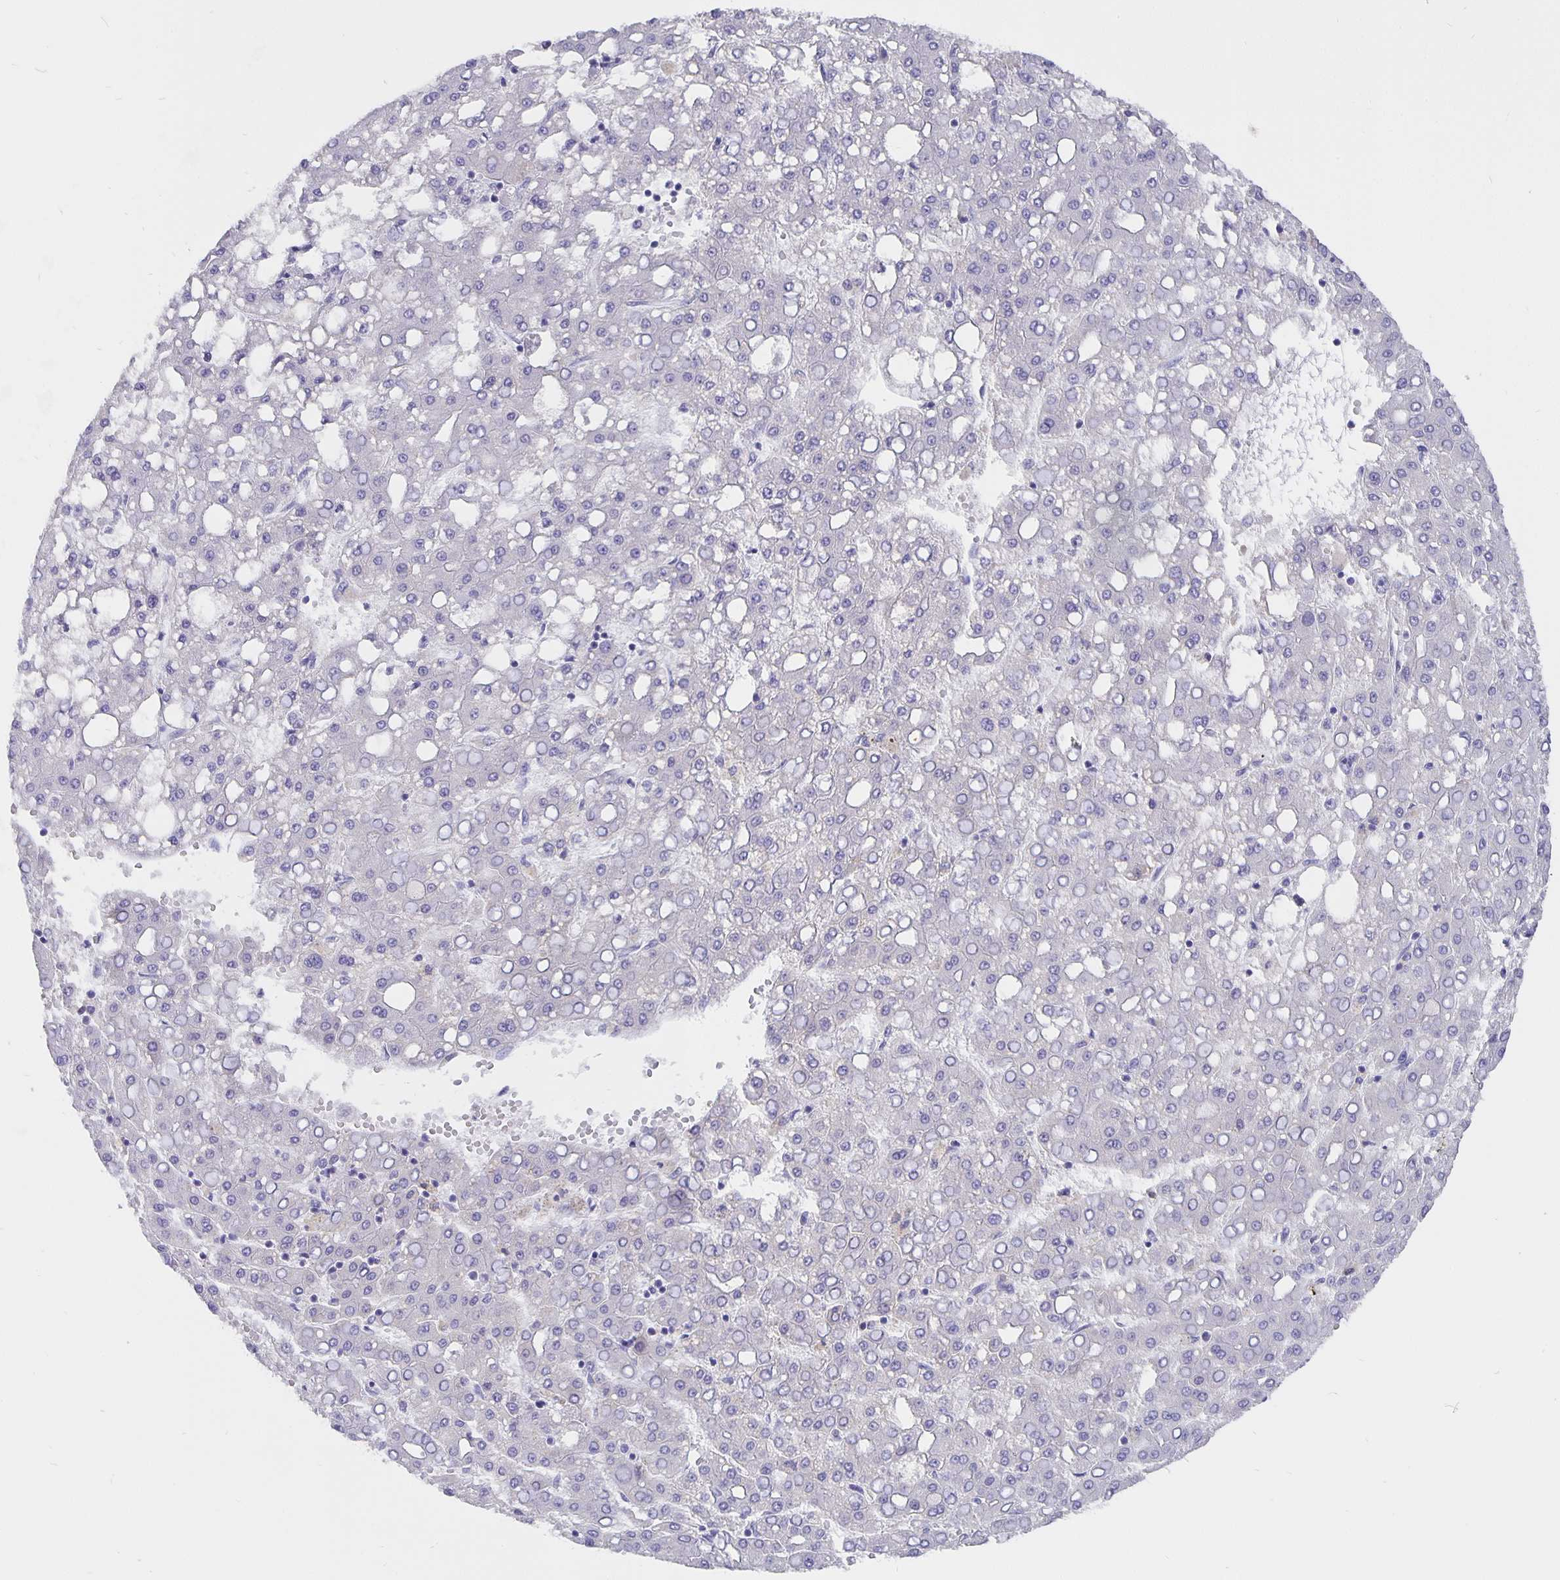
{"staining": {"intensity": "negative", "quantity": "none", "location": "none"}, "tissue": "liver cancer", "cell_type": "Tumor cells", "image_type": "cancer", "snomed": [{"axis": "morphology", "description": "Carcinoma, Hepatocellular, NOS"}, {"axis": "topography", "description": "Liver"}], "caption": "Immunohistochemistry image of liver cancer (hepatocellular carcinoma) stained for a protein (brown), which shows no positivity in tumor cells.", "gene": "CFAP74", "patient": {"sex": "male", "age": 65}}